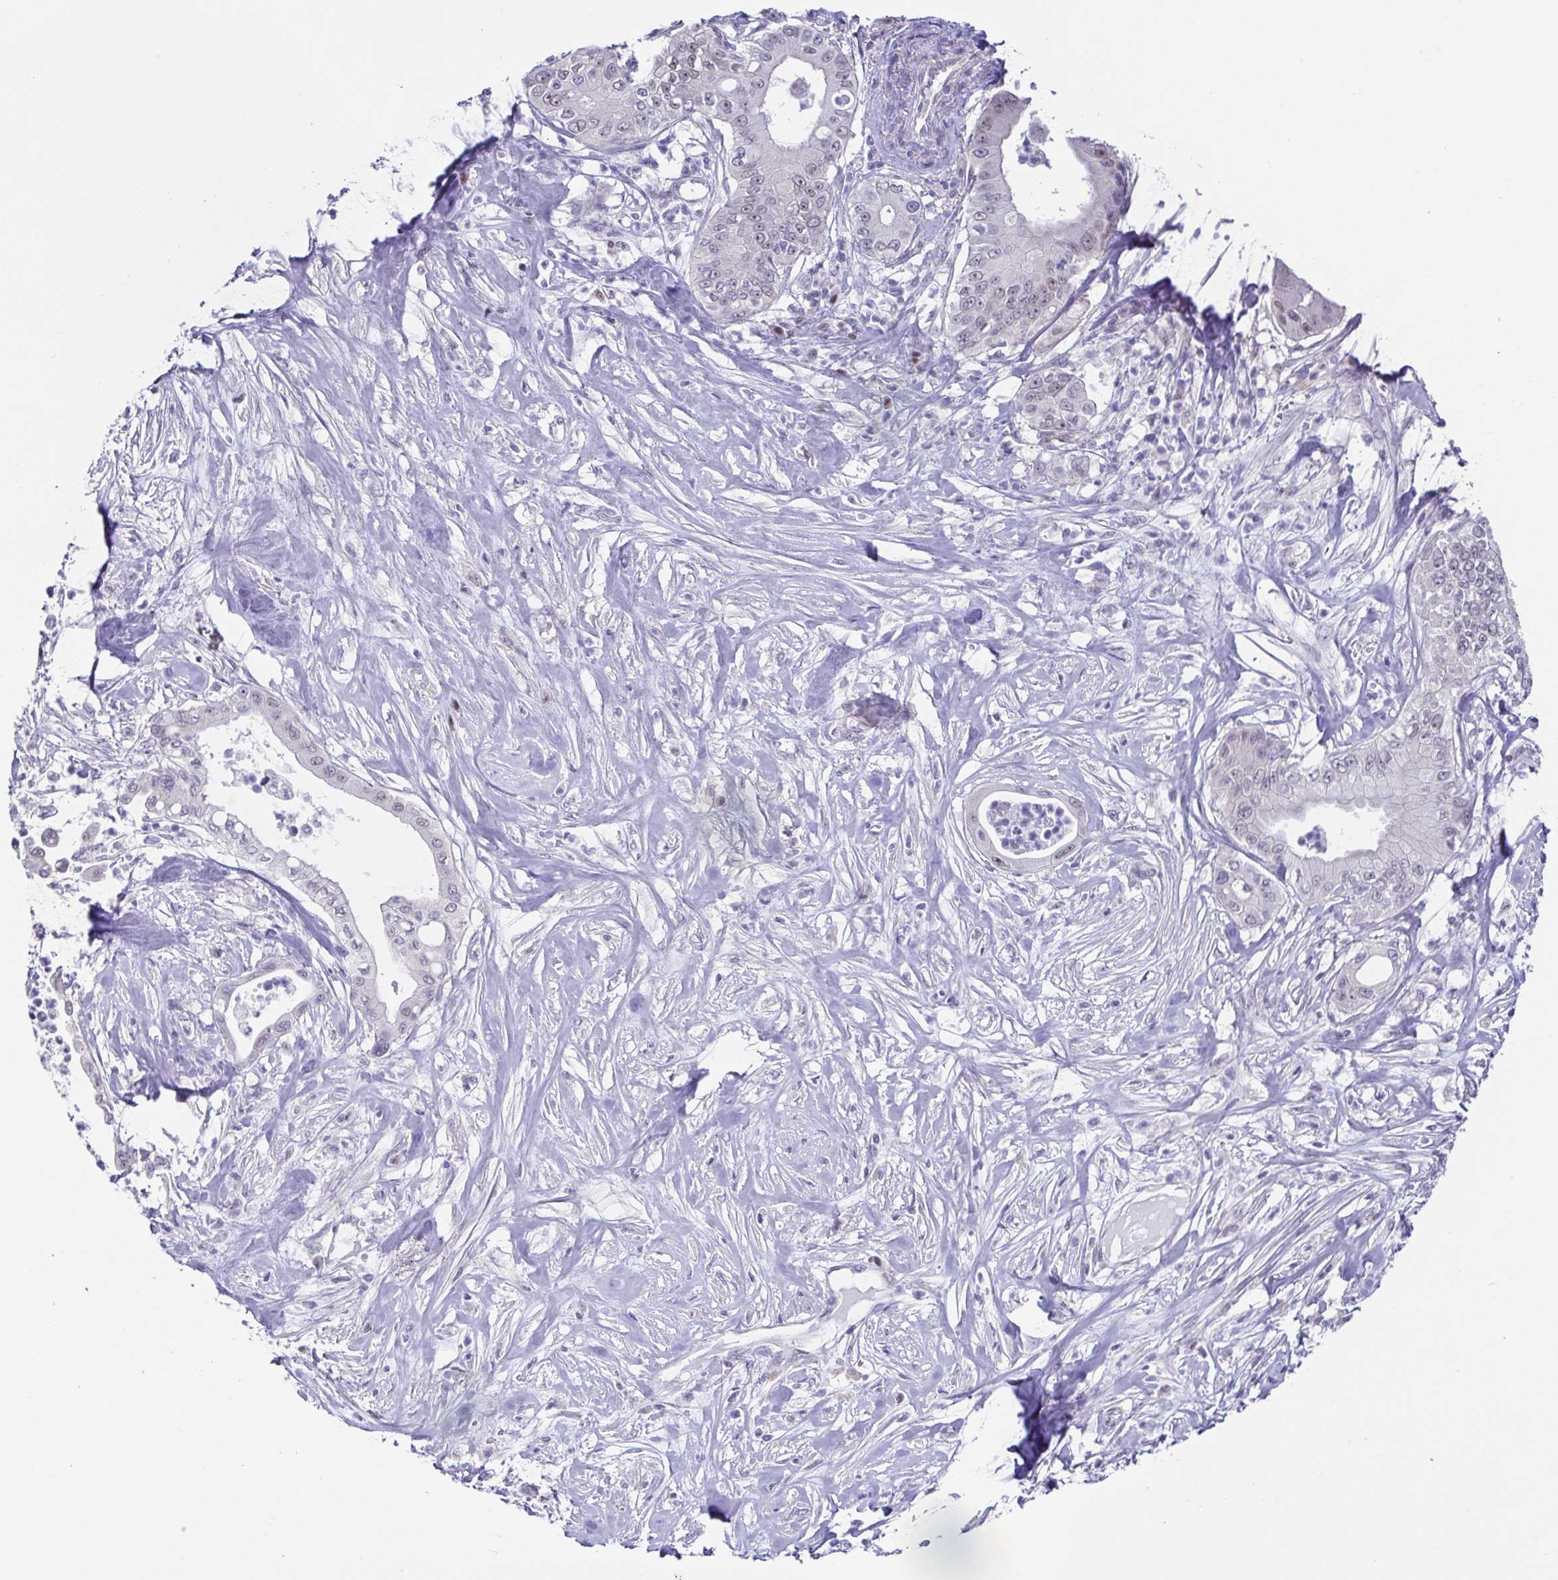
{"staining": {"intensity": "negative", "quantity": "none", "location": "none"}, "tissue": "pancreatic cancer", "cell_type": "Tumor cells", "image_type": "cancer", "snomed": [{"axis": "morphology", "description": "Adenocarcinoma, NOS"}, {"axis": "topography", "description": "Pancreas"}], "caption": "Tumor cells are negative for brown protein staining in adenocarcinoma (pancreatic). The staining is performed using DAB brown chromogen with nuclei counter-stained in using hematoxylin.", "gene": "UBE2Q1", "patient": {"sex": "male", "age": 71}}